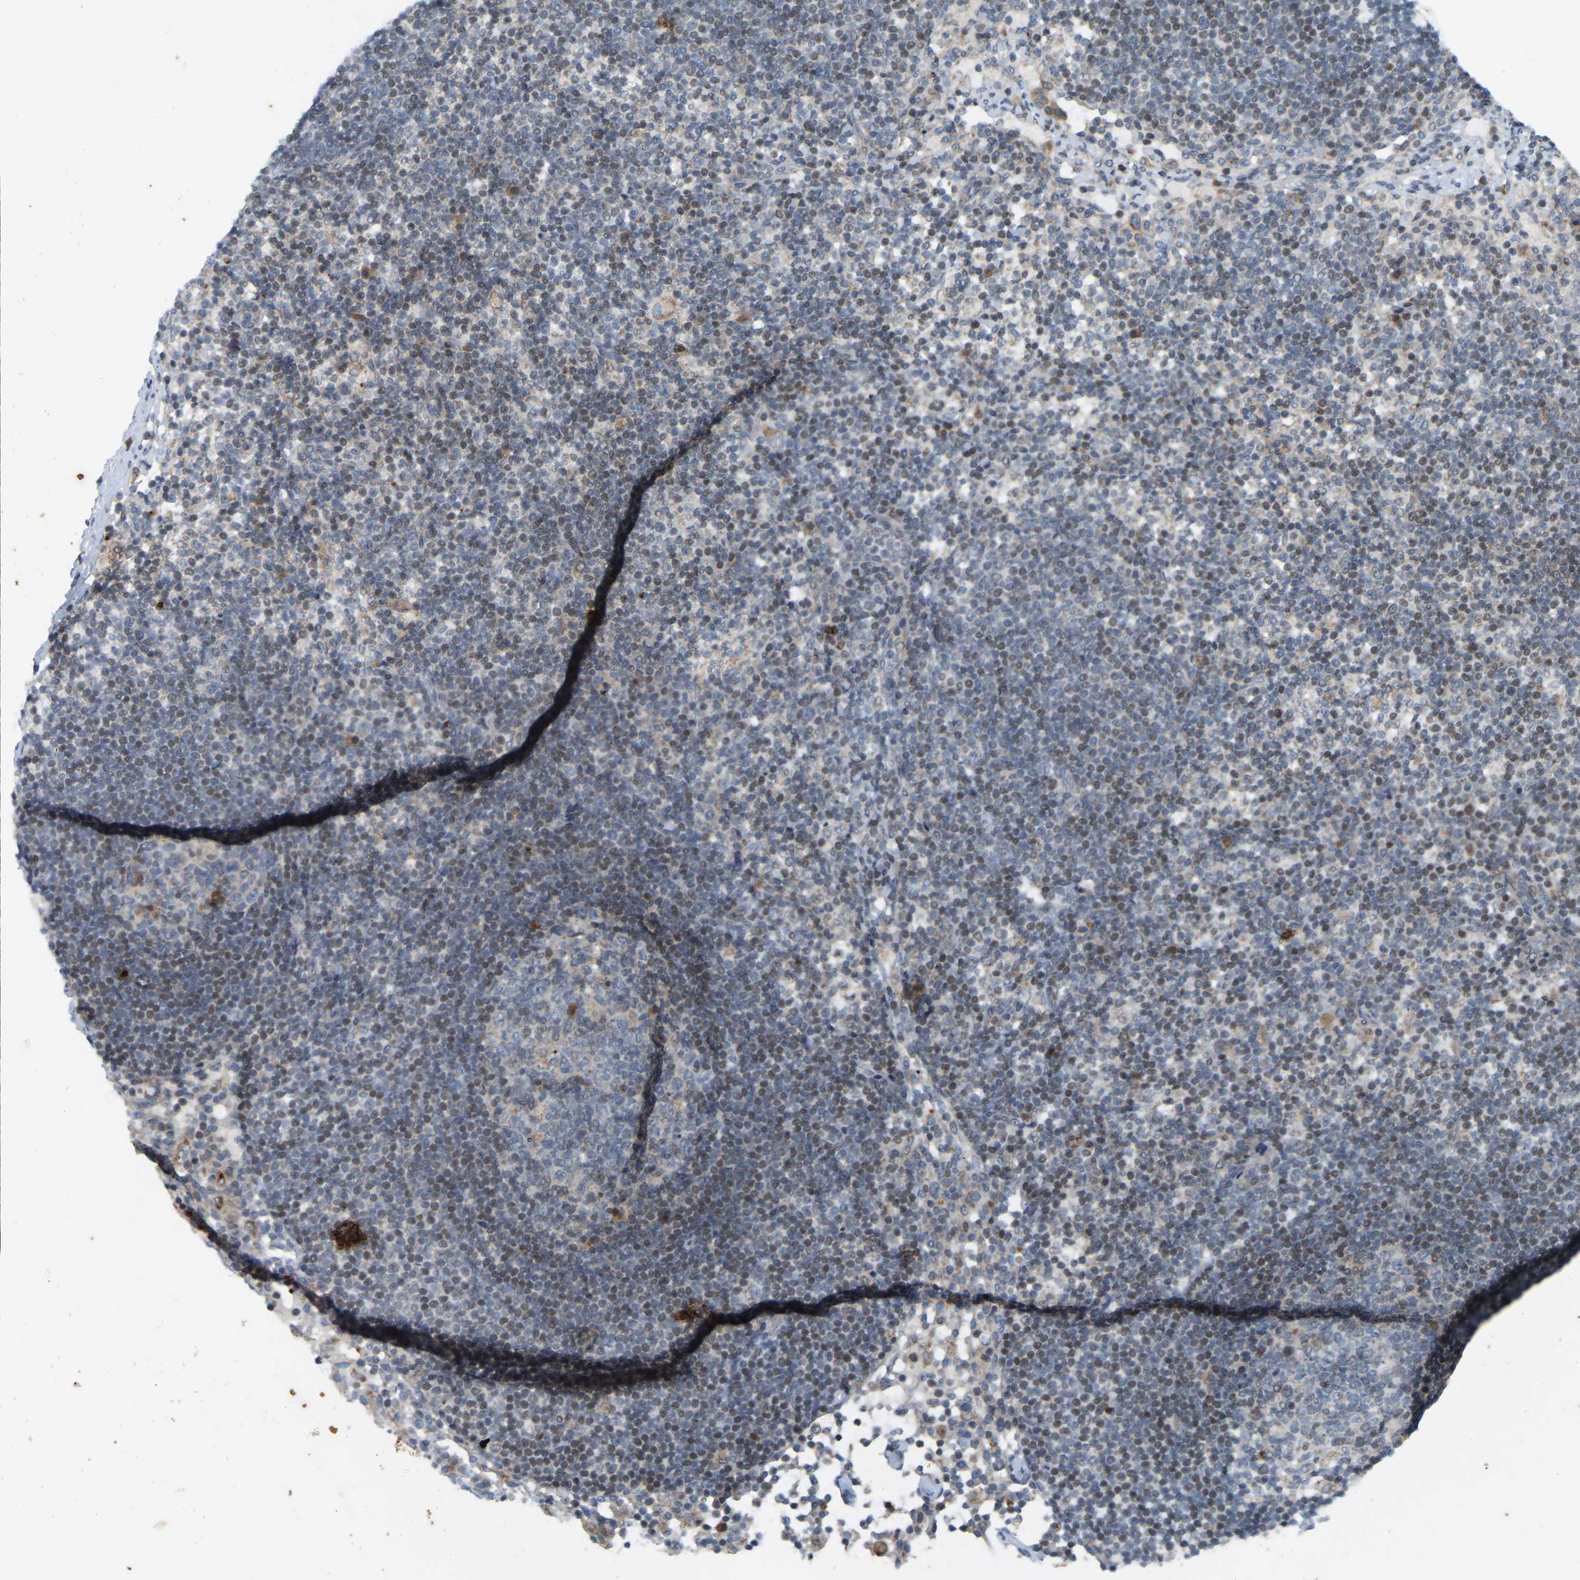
{"staining": {"intensity": "weak", "quantity": "25%-75%", "location": "cytoplasmic/membranous"}, "tissue": "lymph node", "cell_type": "Germinal center cells", "image_type": "normal", "snomed": [{"axis": "morphology", "description": "Normal tissue, NOS"}, {"axis": "morphology", "description": "Carcinoid, malignant, NOS"}, {"axis": "topography", "description": "Lymph node"}], "caption": "Weak cytoplasmic/membranous expression for a protein is present in approximately 25%-75% of germinal center cells of benign lymph node using immunohistochemistry.", "gene": "ENSG00000283765", "patient": {"sex": "male", "age": 47}}